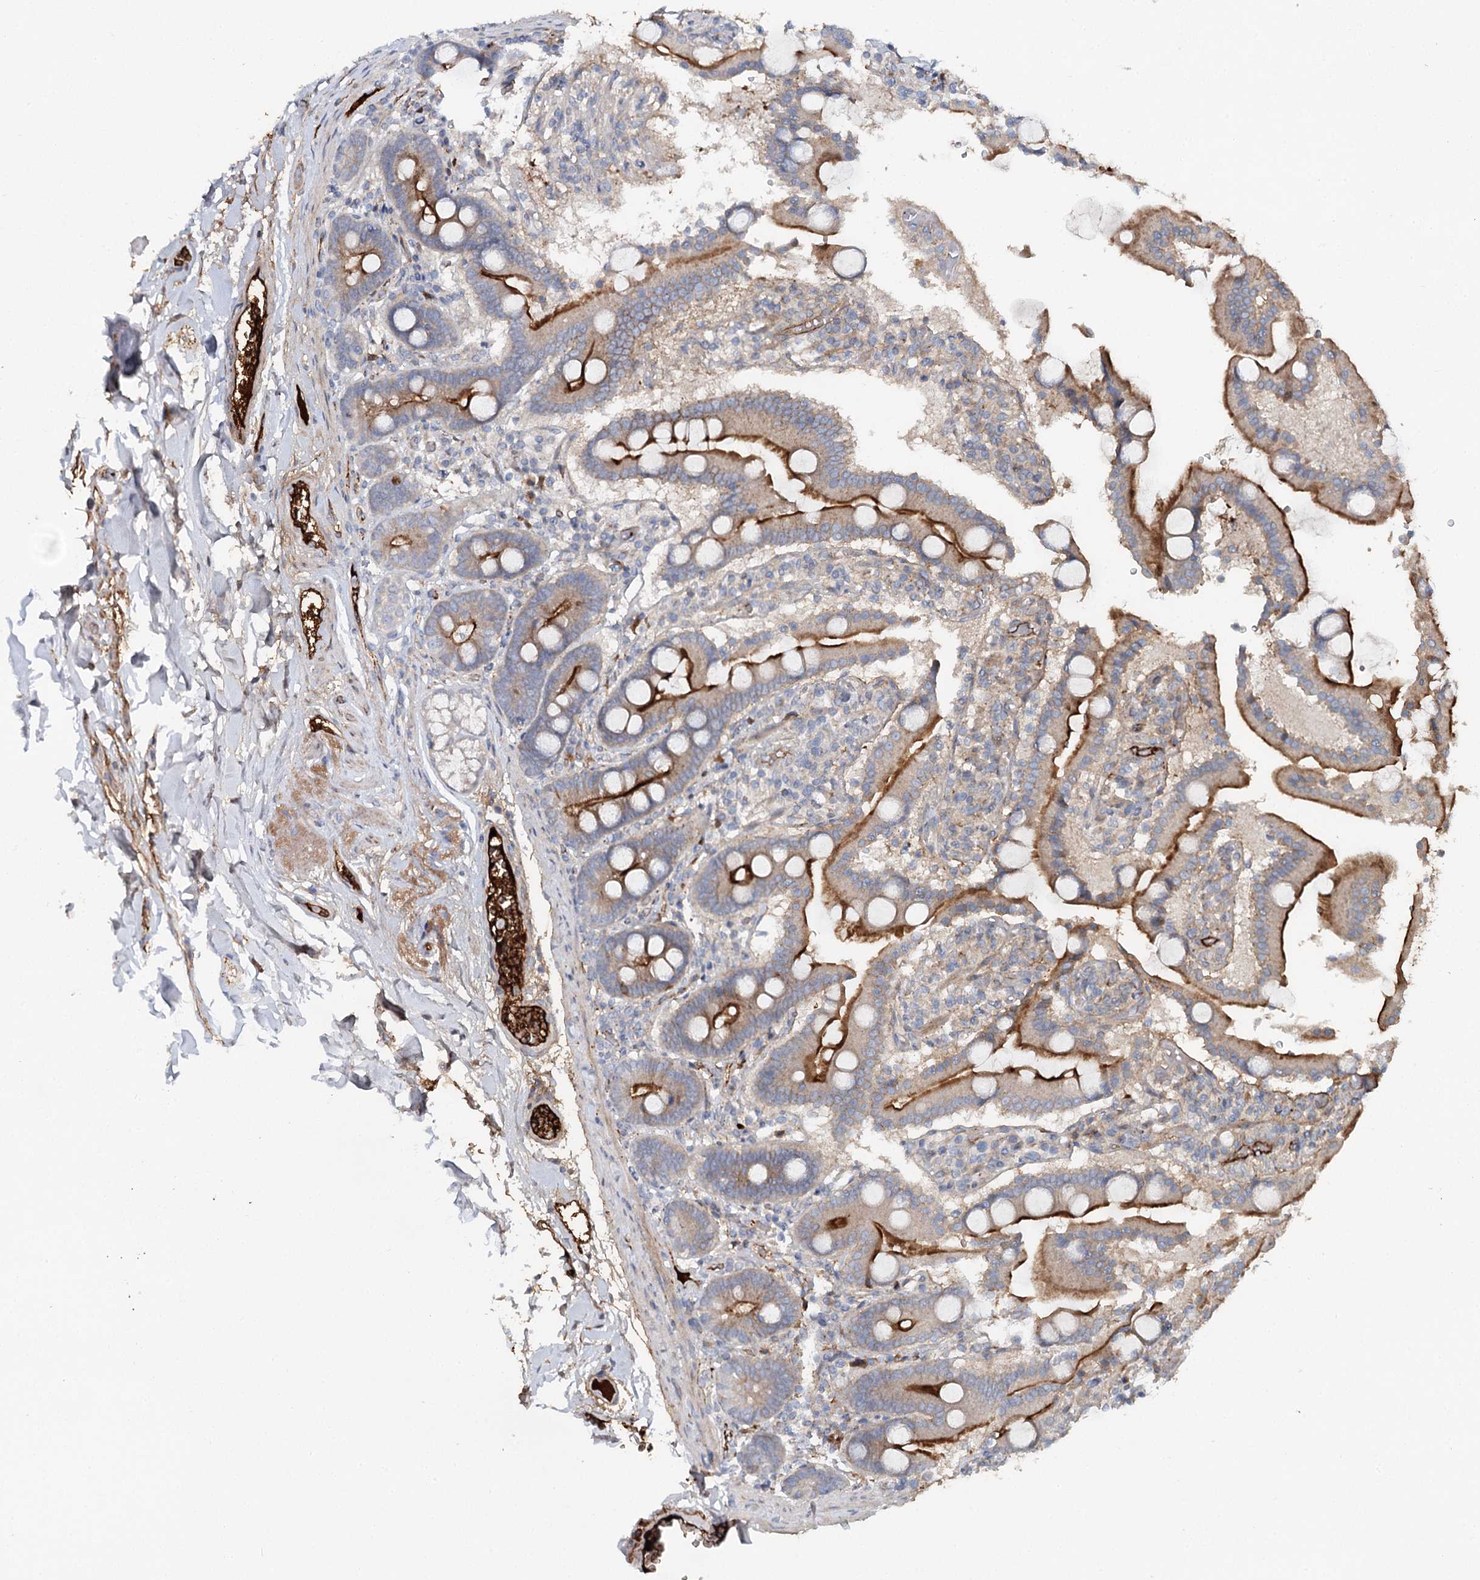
{"staining": {"intensity": "strong", "quantity": ">75%", "location": "cytoplasmic/membranous"}, "tissue": "duodenum", "cell_type": "Glandular cells", "image_type": "normal", "snomed": [{"axis": "morphology", "description": "Normal tissue, NOS"}, {"axis": "topography", "description": "Duodenum"}], "caption": "This micrograph reveals immunohistochemistry staining of normal human duodenum, with high strong cytoplasmic/membranous positivity in about >75% of glandular cells.", "gene": "ALKBH8", "patient": {"sex": "male", "age": 55}}